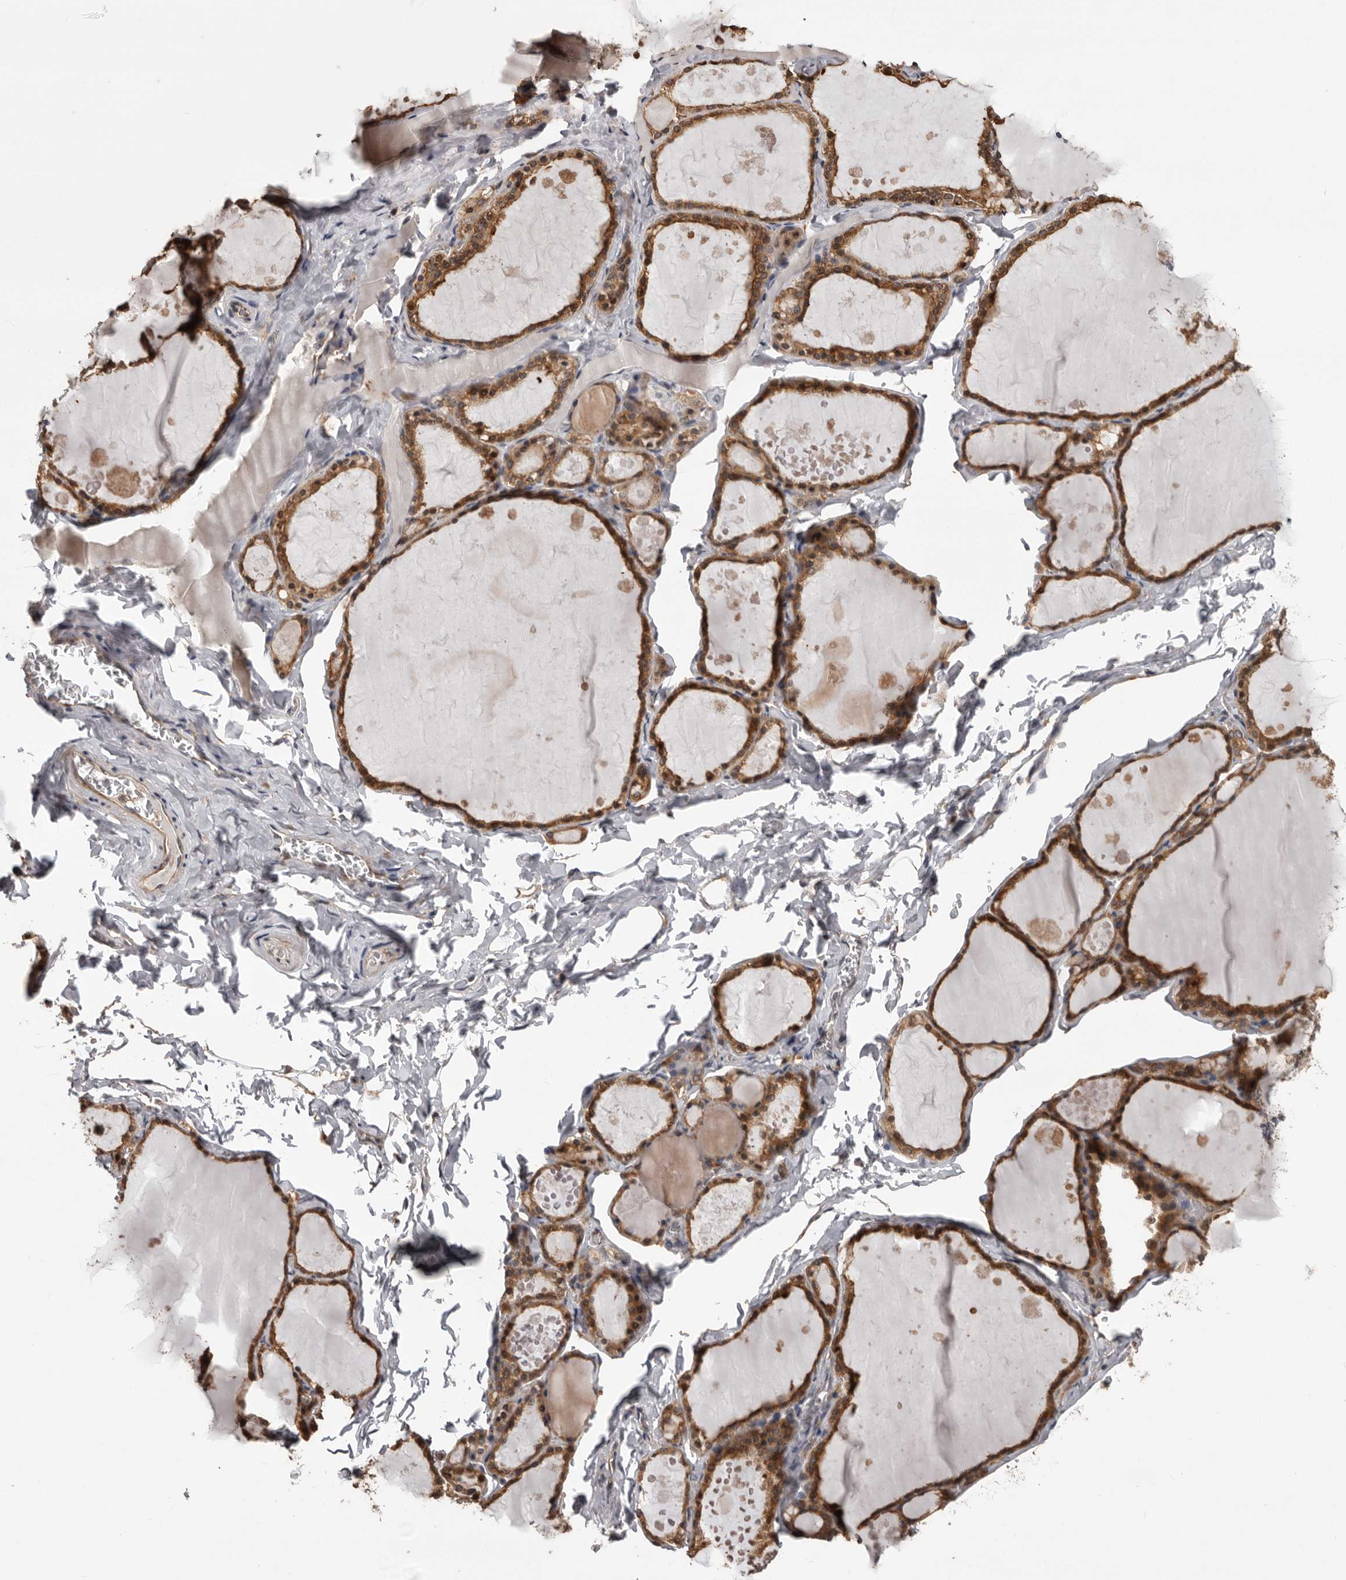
{"staining": {"intensity": "moderate", "quantity": ">75%", "location": "cytoplasmic/membranous"}, "tissue": "thyroid gland", "cell_type": "Glandular cells", "image_type": "normal", "snomed": [{"axis": "morphology", "description": "Normal tissue, NOS"}, {"axis": "topography", "description": "Thyroid gland"}], "caption": "A brown stain labels moderate cytoplasmic/membranous positivity of a protein in glandular cells of unremarkable human thyroid gland. The protein of interest is shown in brown color, while the nuclei are stained blue.", "gene": "DARS1", "patient": {"sex": "male", "age": 56}}